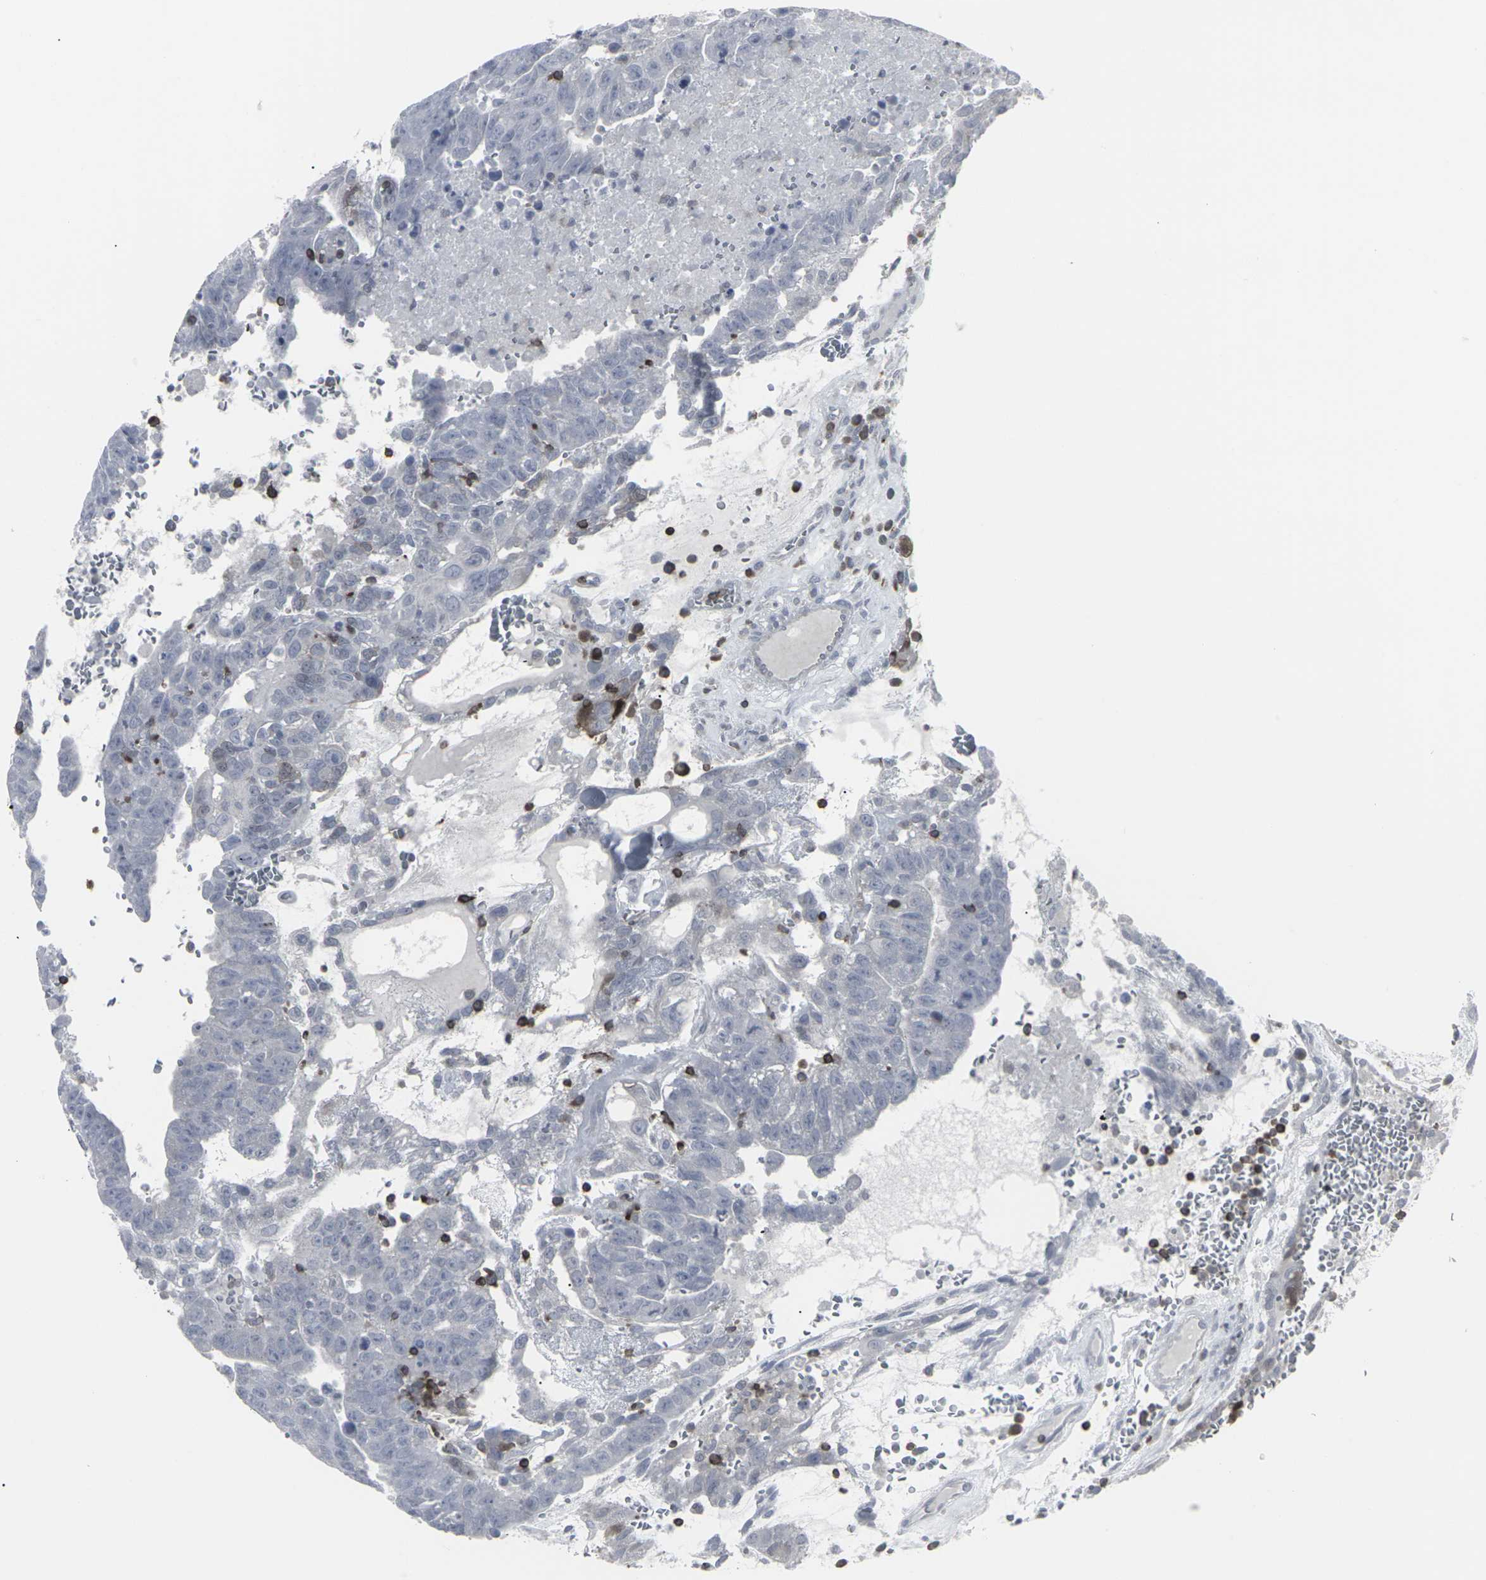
{"staining": {"intensity": "negative", "quantity": "none", "location": "none"}, "tissue": "testis cancer", "cell_type": "Tumor cells", "image_type": "cancer", "snomed": [{"axis": "morphology", "description": "Seminoma, NOS"}, {"axis": "morphology", "description": "Carcinoma, Embryonal, NOS"}, {"axis": "topography", "description": "Testis"}], "caption": "The histopathology image displays no staining of tumor cells in testis embryonal carcinoma. The staining is performed using DAB brown chromogen with nuclei counter-stained in using hematoxylin.", "gene": "APOBEC2", "patient": {"sex": "male", "age": 52}}